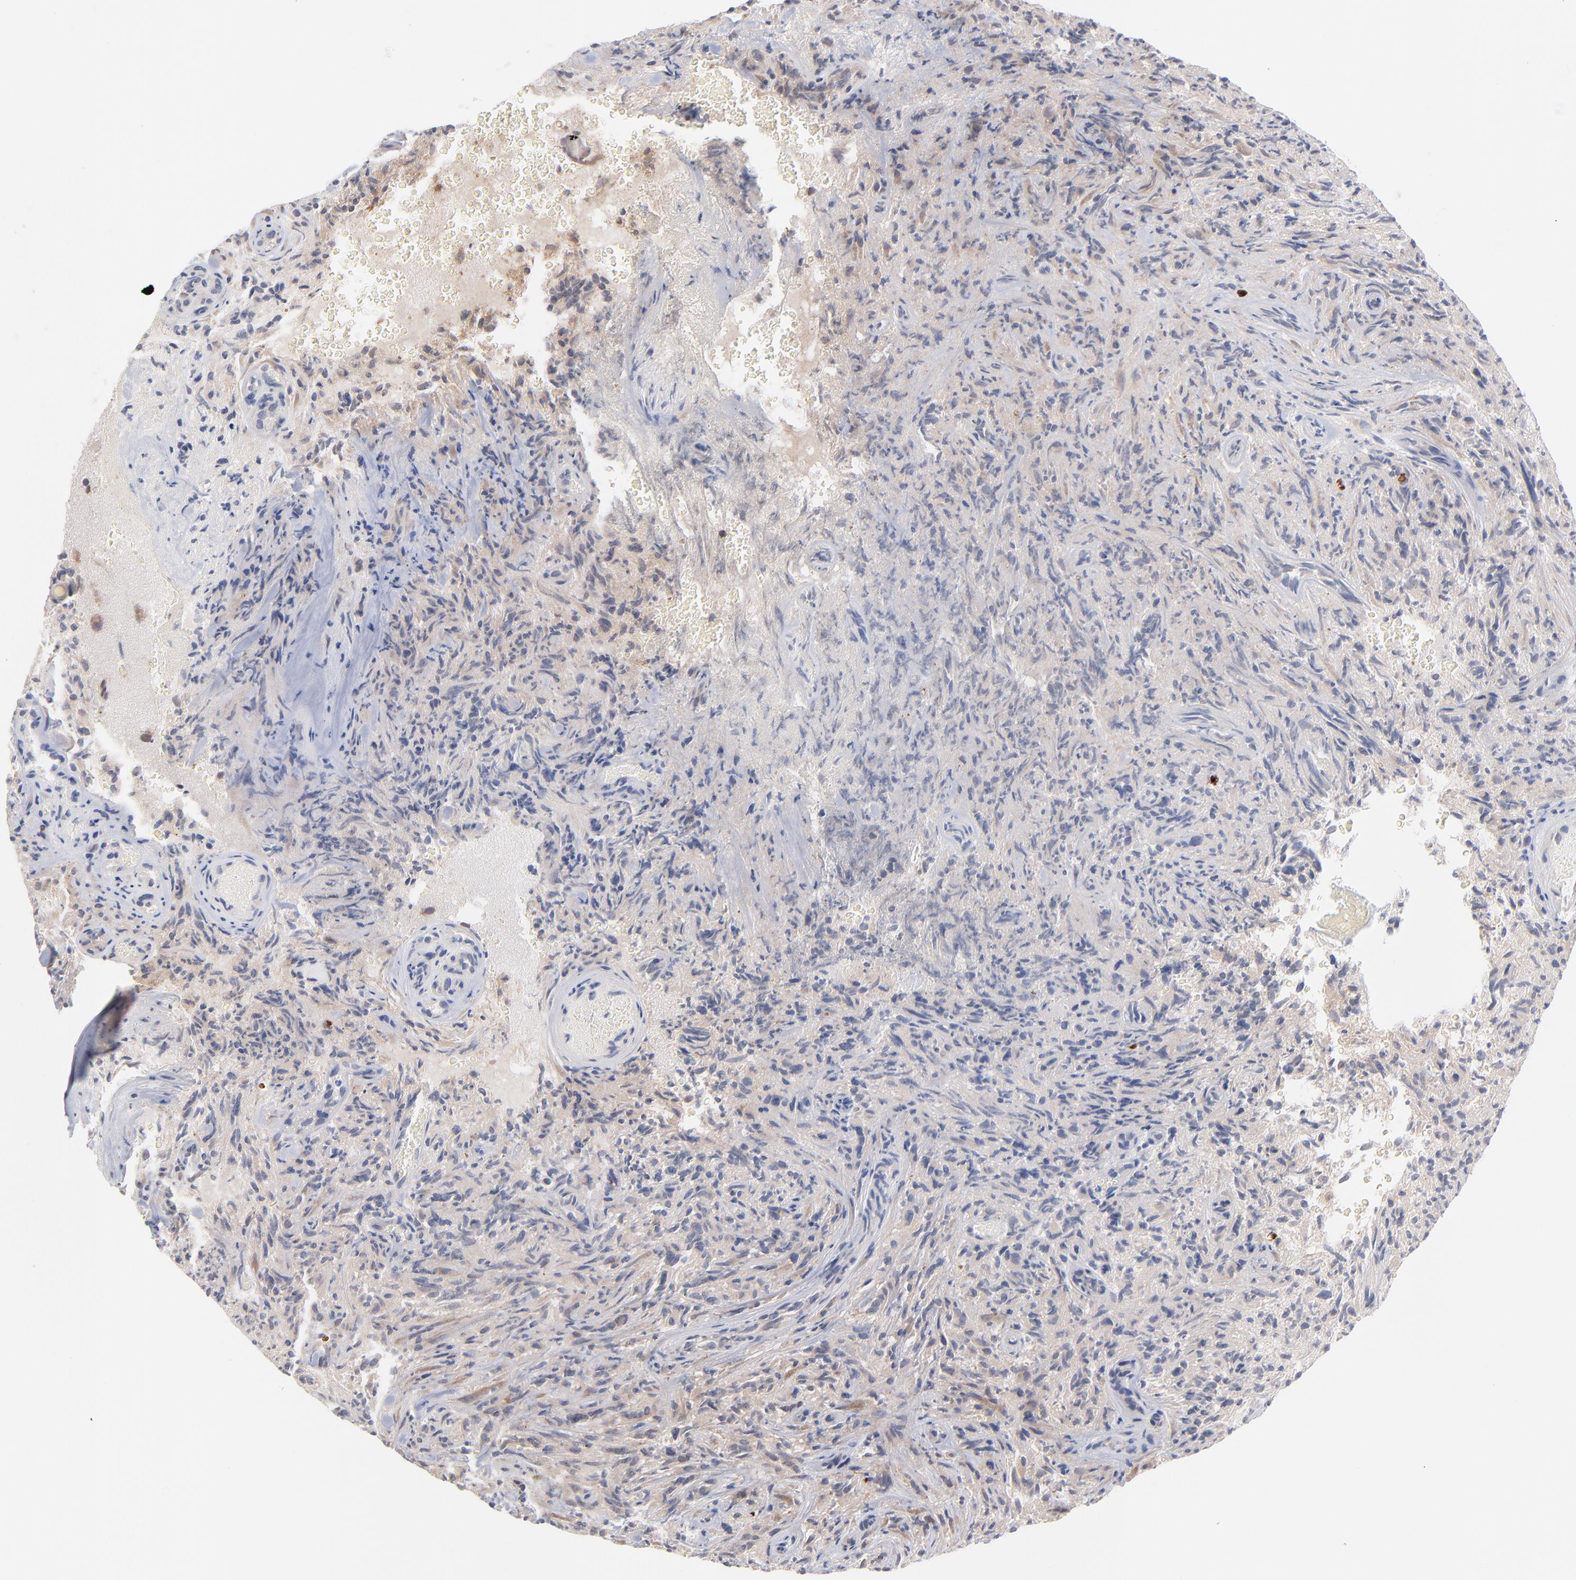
{"staining": {"intensity": "weak", "quantity": "<25%", "location": "cytoplasmic/membranous"}, "tissue": "glioma", "cell_type": "Tumor cells", "image_type": "cancer", "snomed": [{"axis": "morphology", "description": "Normal tissue, NOS"}, {"axis": "morphology", "description": "Glioma, malignant, High grade"}, {"axis": "topography", "description": "Cerebral cortex"}], "caption": "The histopathology image exhibits no significant staining in tumor cells of glioma.", "gene": "WIPF1", "patient": {"sex": "male", "age": 75}}